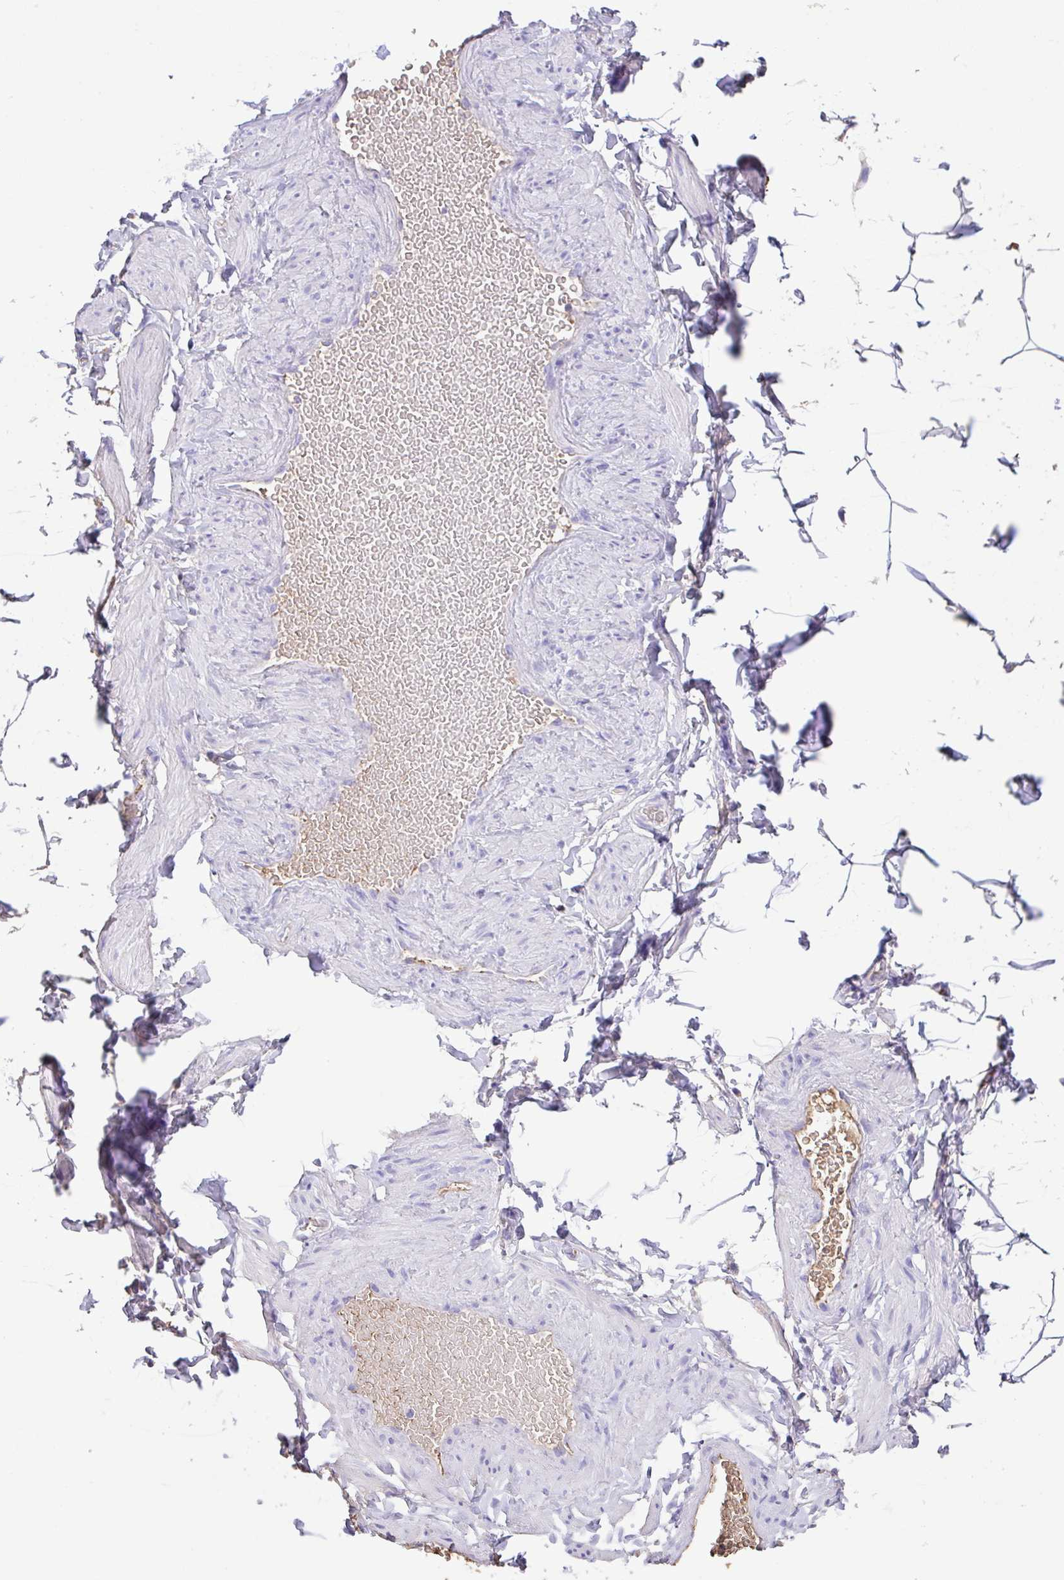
{"staining": {"intensity": "negative", "quantity": "none", "location": "none"}, "tissue": "adipose tissue", "cell_type": "Adipocytes", "image_type": "normal", "snomed": [{"axis": "morphology", "description": "Normal tissue, NOS"}, {"axis": "topography", "description": "Soft tissue"}, {"axis": "topography", "description": "Adipose tissue"}, {"axis": "topography", "description": "Vascular tissue"}, {"axis": "topography", "description": "Peripheral nerve tissue"}], "caption": "IHC of unremarkable adipose tissue reveals no positivity in adipocytes. (Immunohistochemistry (ihc), brightfield microscopy, high magnification).", "gene": "HOXC12", "patient": {"sex": "male", "age": 29}}